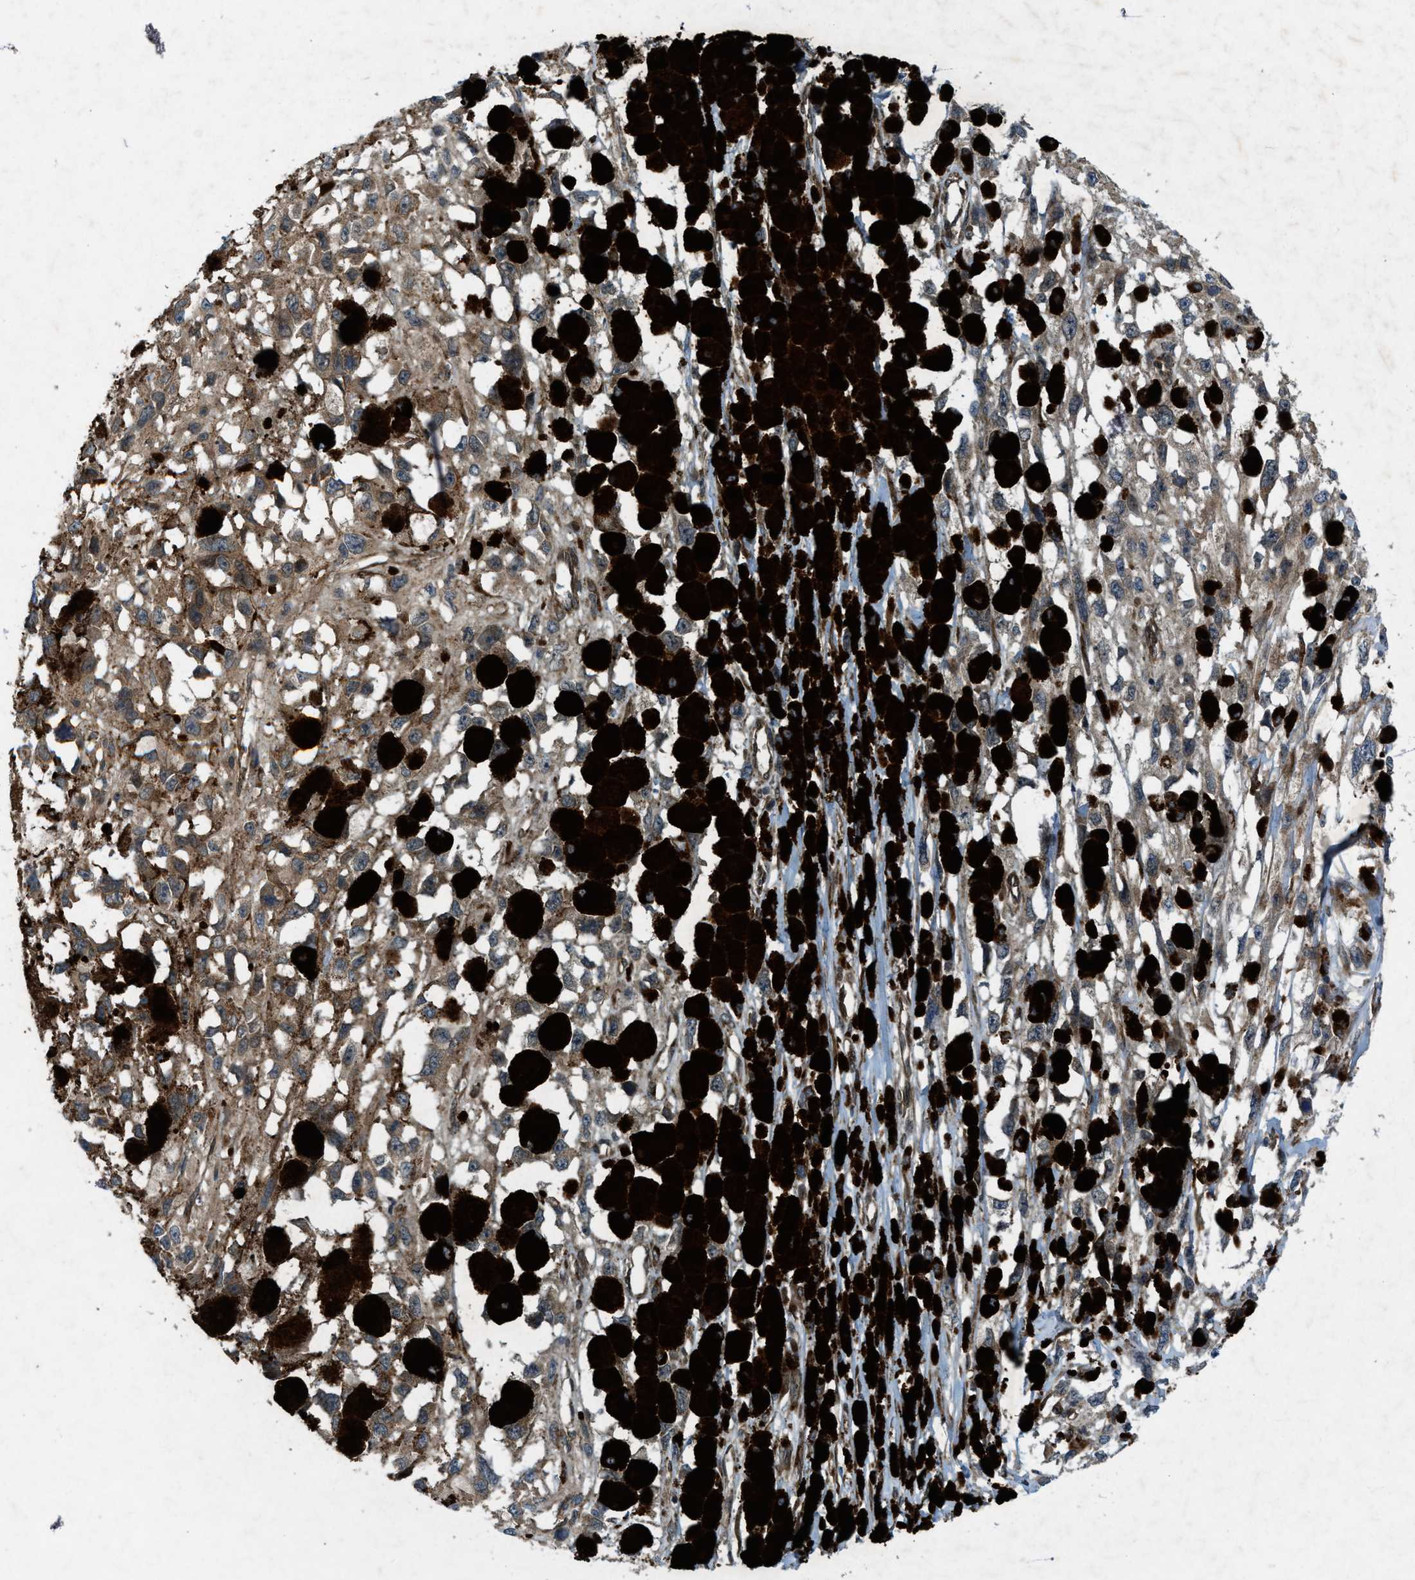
{"staining": {"intensity": "moderate", "quantity": ">75%", "location": "cytoplasmic/membranous"}, "tissue": "melanoma", "cell_type": "Tumor cells", "image_type": "cancer", "snomed": [{"axis": "morphology", "description": "Malignant melanoma, Metastatic site"}, {"axis": "topography", "description": "Lymph node"}], "caption": "Immunohistochemical staining of human malignant melanoma (metastatic site) displays medium levels of moderate cytoplasmic/membranous positivity in about >75% of tumor cells. (Brightfield microscopy of DAB IHC at high magnification).", "gene": "URGCP", "patient": {"sex": "male", "age": 59}}